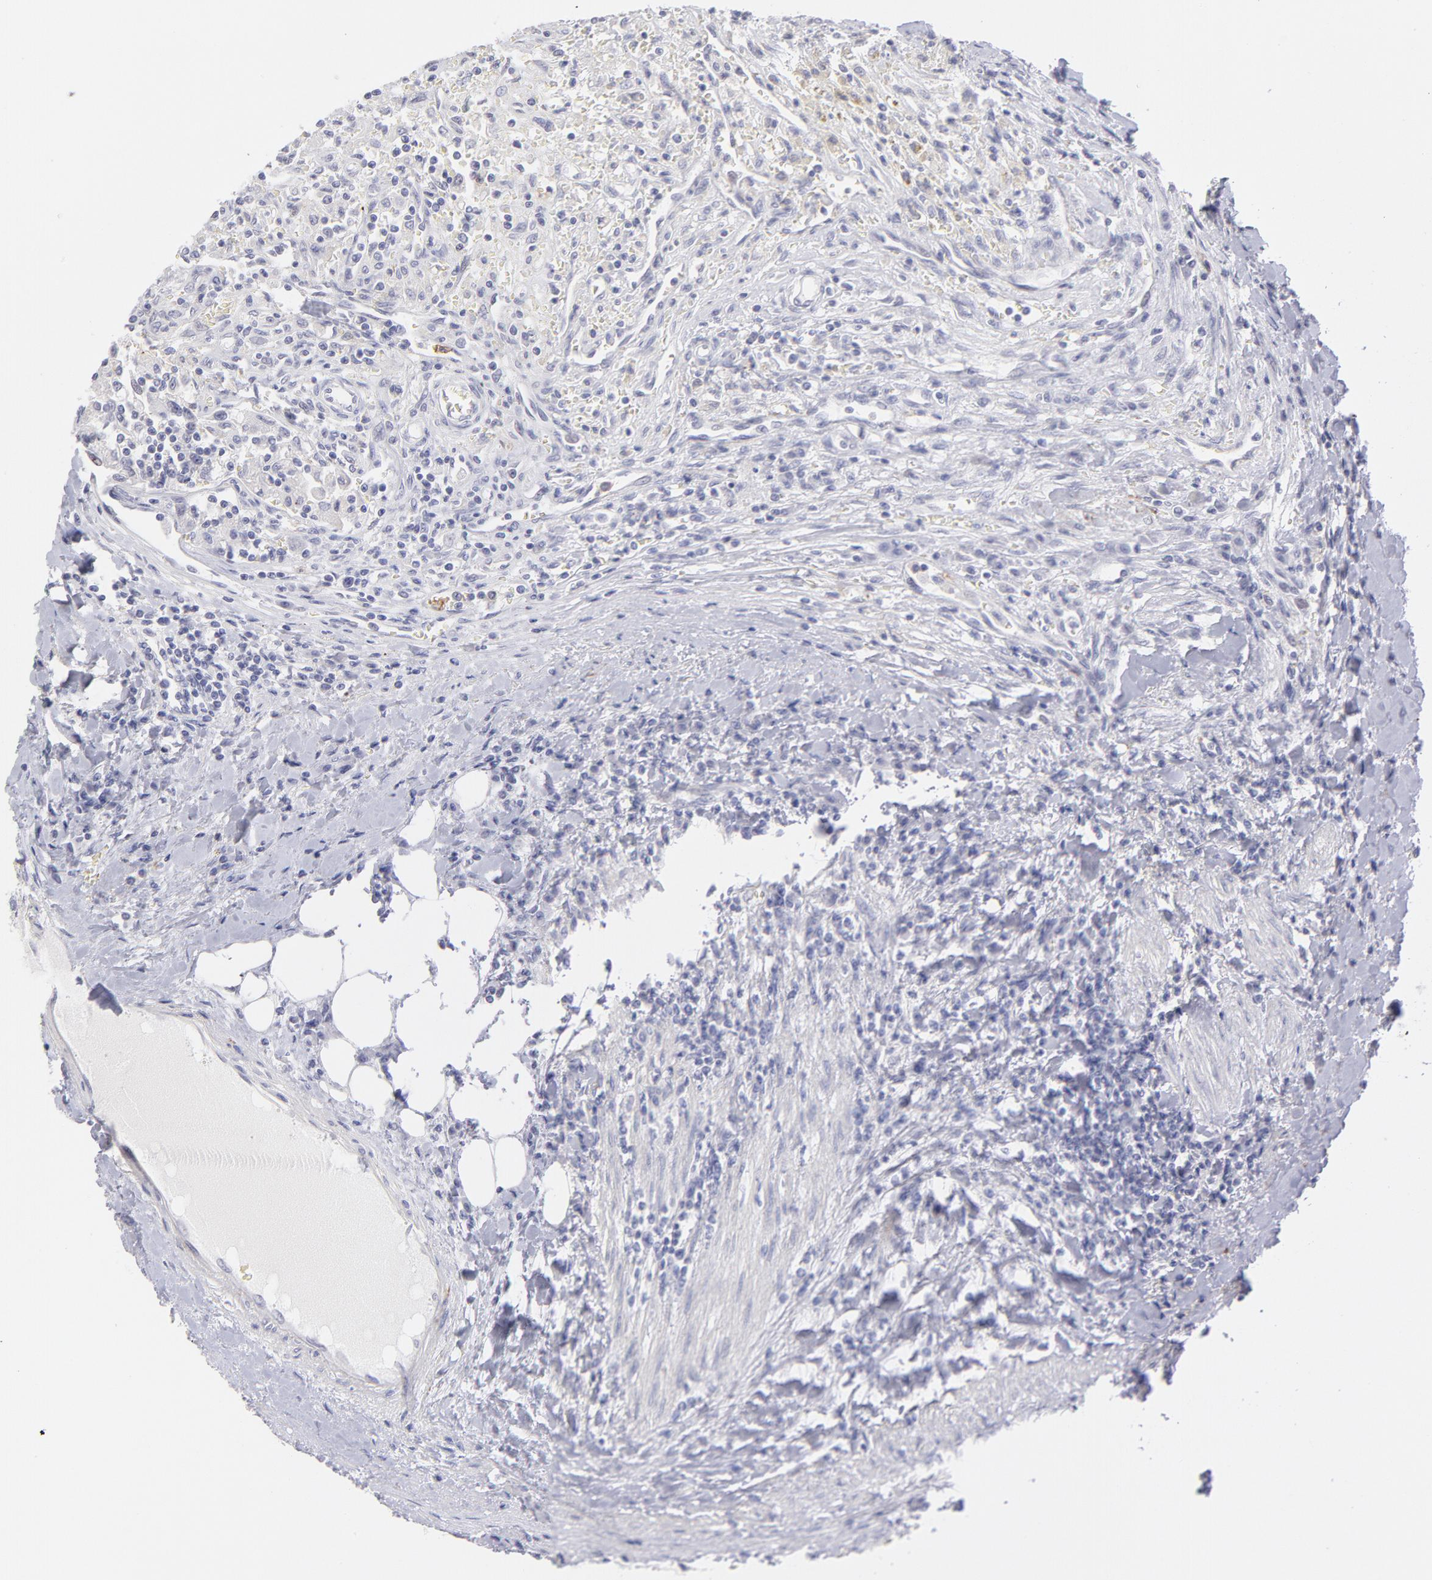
{"staining": {"intensity": "negative", "quantity": "none", "location": "none"}, "tissue": "renal cancer", "cell_type": "Tumor cells", "image_type": "cancer", "snomed": [{"axis": "morphology", "description": "Normal tissue, NOS"}, {"axis": "morphology", "description": "Adenocarcinoma, NOS"}, {"axis": "topography", "description": "Kidney"}], "caption": "High magnification brightfield microscopy of renal adenocarcinoma stained with DAB (brown) and counterstained with hematoxylin (blue): tumor cells show no significant positivity. (DAB (3,3'-diaminobenzidine) immunohistochemistry (IHC) with hematoxylin counter stain).", "gene": "LTB4R", "patient": {"sex": "male", "age": 71}}